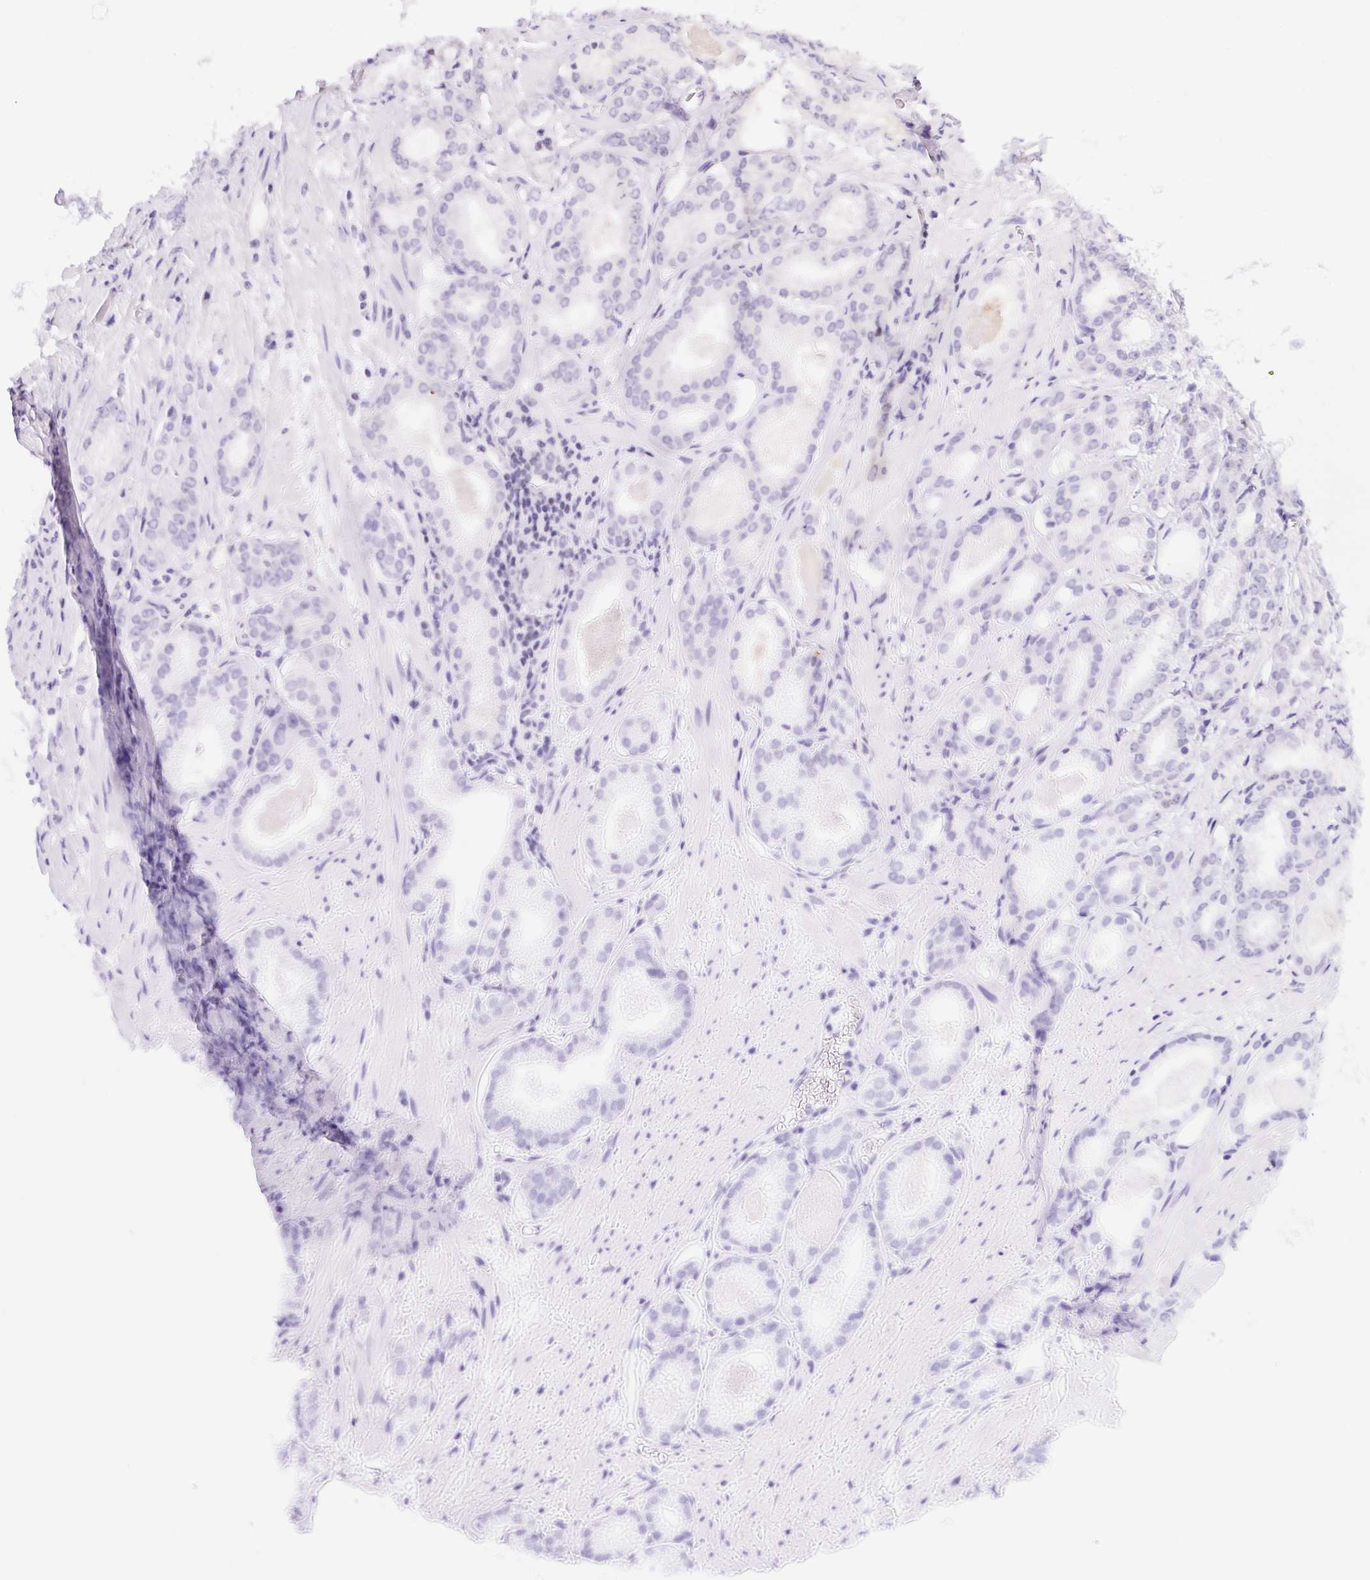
{"staining": {"intensity": "negative", "quantity": "none", "location": "none"}, "tissue": "prostate cancer", "cell_type": "Tumor cells", "image_type": "cancer", "snomed": [{"axis": "morphology", "description": "Adenocarcinoma, NOS"}, {"axis": "morphology", "description": "Adenocarcinoma, Low grade"}, {"axis": "topography", "description": "Prostate"}], "caption": "Tumor cells are negative for protein expression in human prostate cancer (adenocarcinoma (low-grade)).", "gene": "POLD3", "patient": {"sex": "male", "age": 64}}